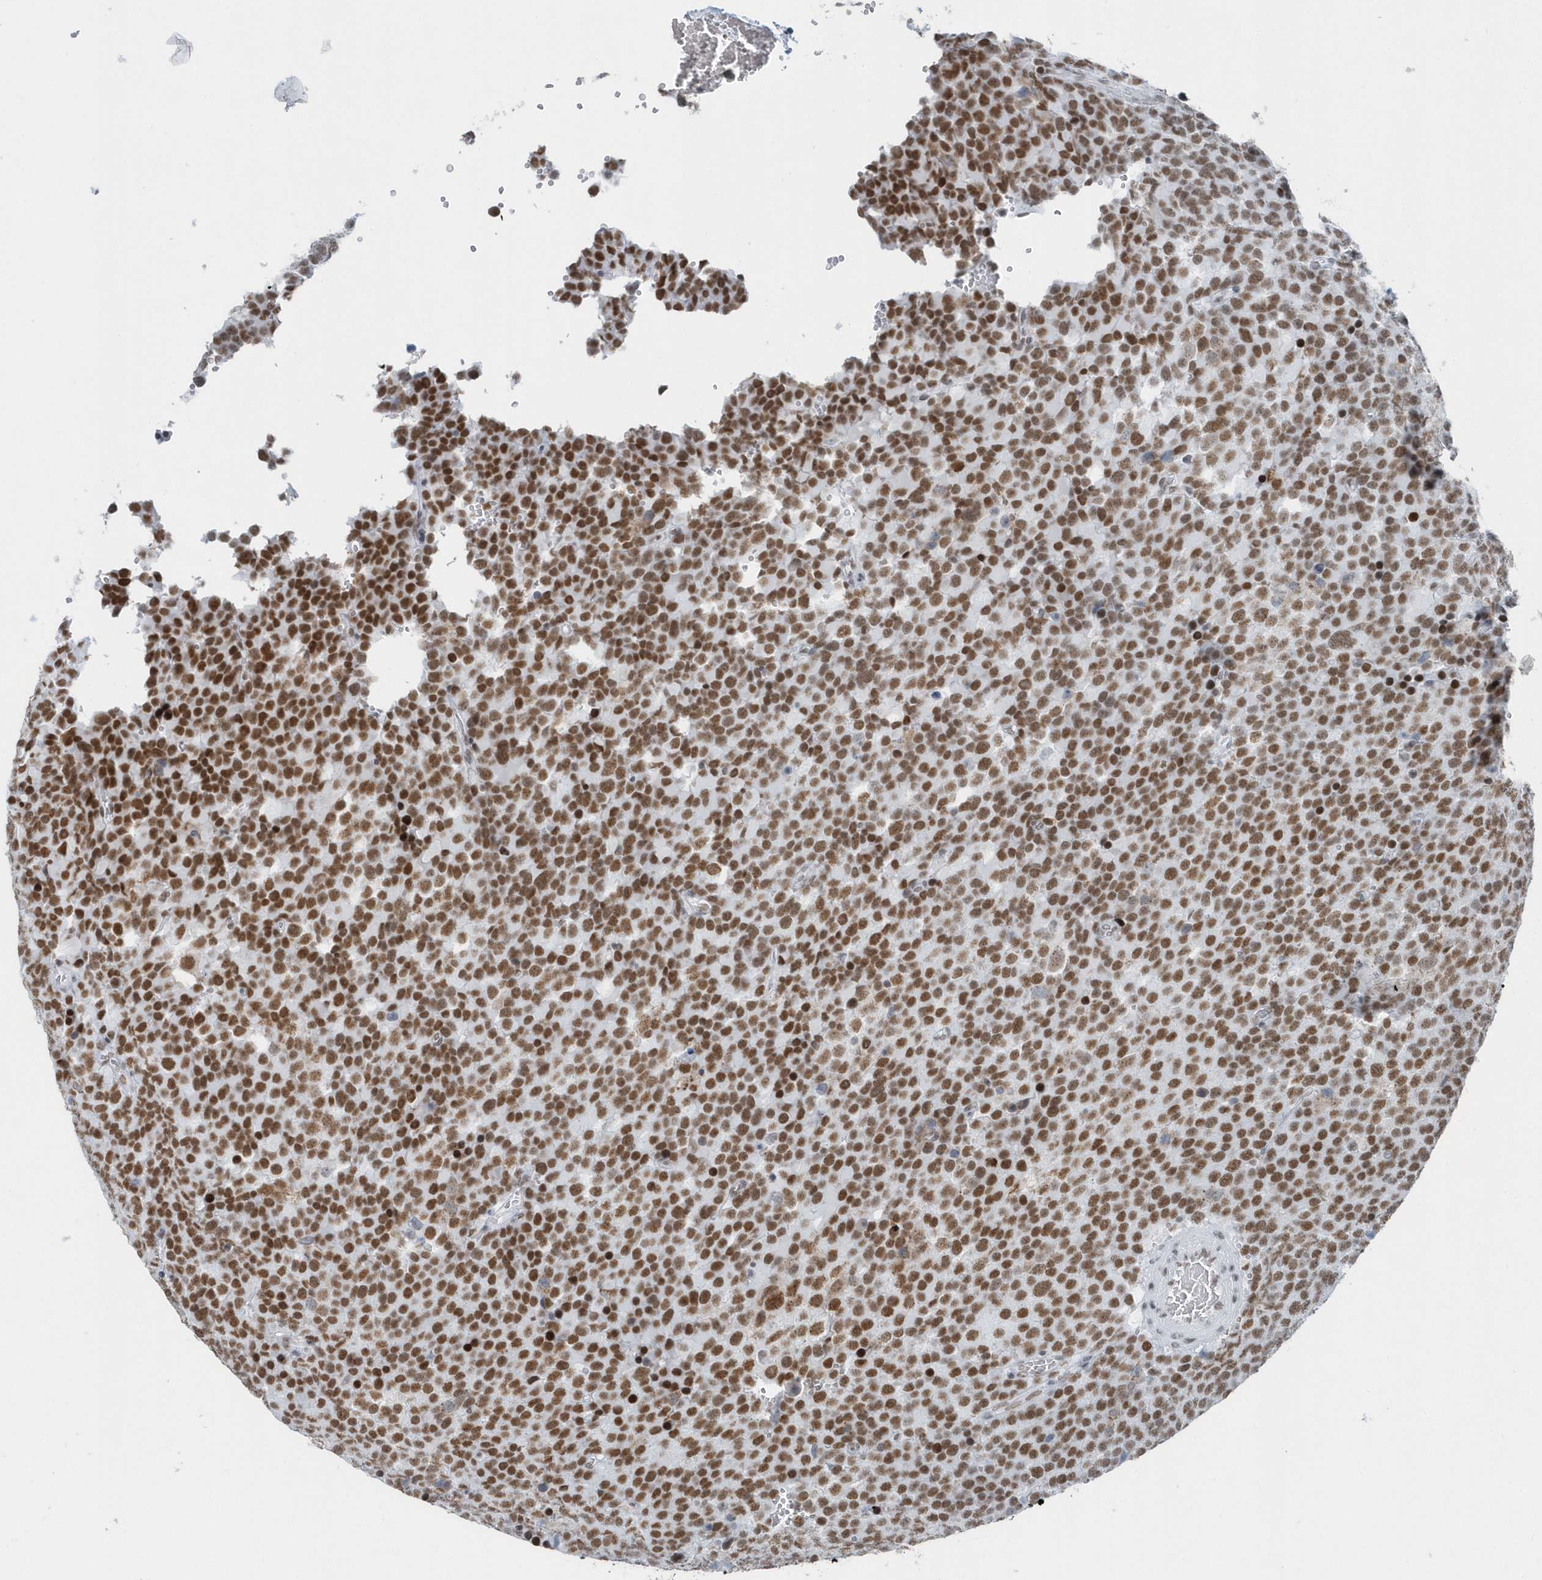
{"staining": {"intensity": "strong", "quantity": ">75%", "location": "nuclear"}, "tissue": "testis cancer", "cell_type": "Tumor cells", "image_type": "cancer", "snomed": [{"axis": "morphology", "description": "Seminoma, NOS"}, {"axis": "topography", "description": "Testis"}], "caption": "A histopathology image showing strong nuclear expression in approximately >75% of tumor cells in testis cancer (seminoma), as visualized by brown immunohistochemical staining.", "gene": "FIP1L1", "patient": {"sex": "male", "age": 71}}